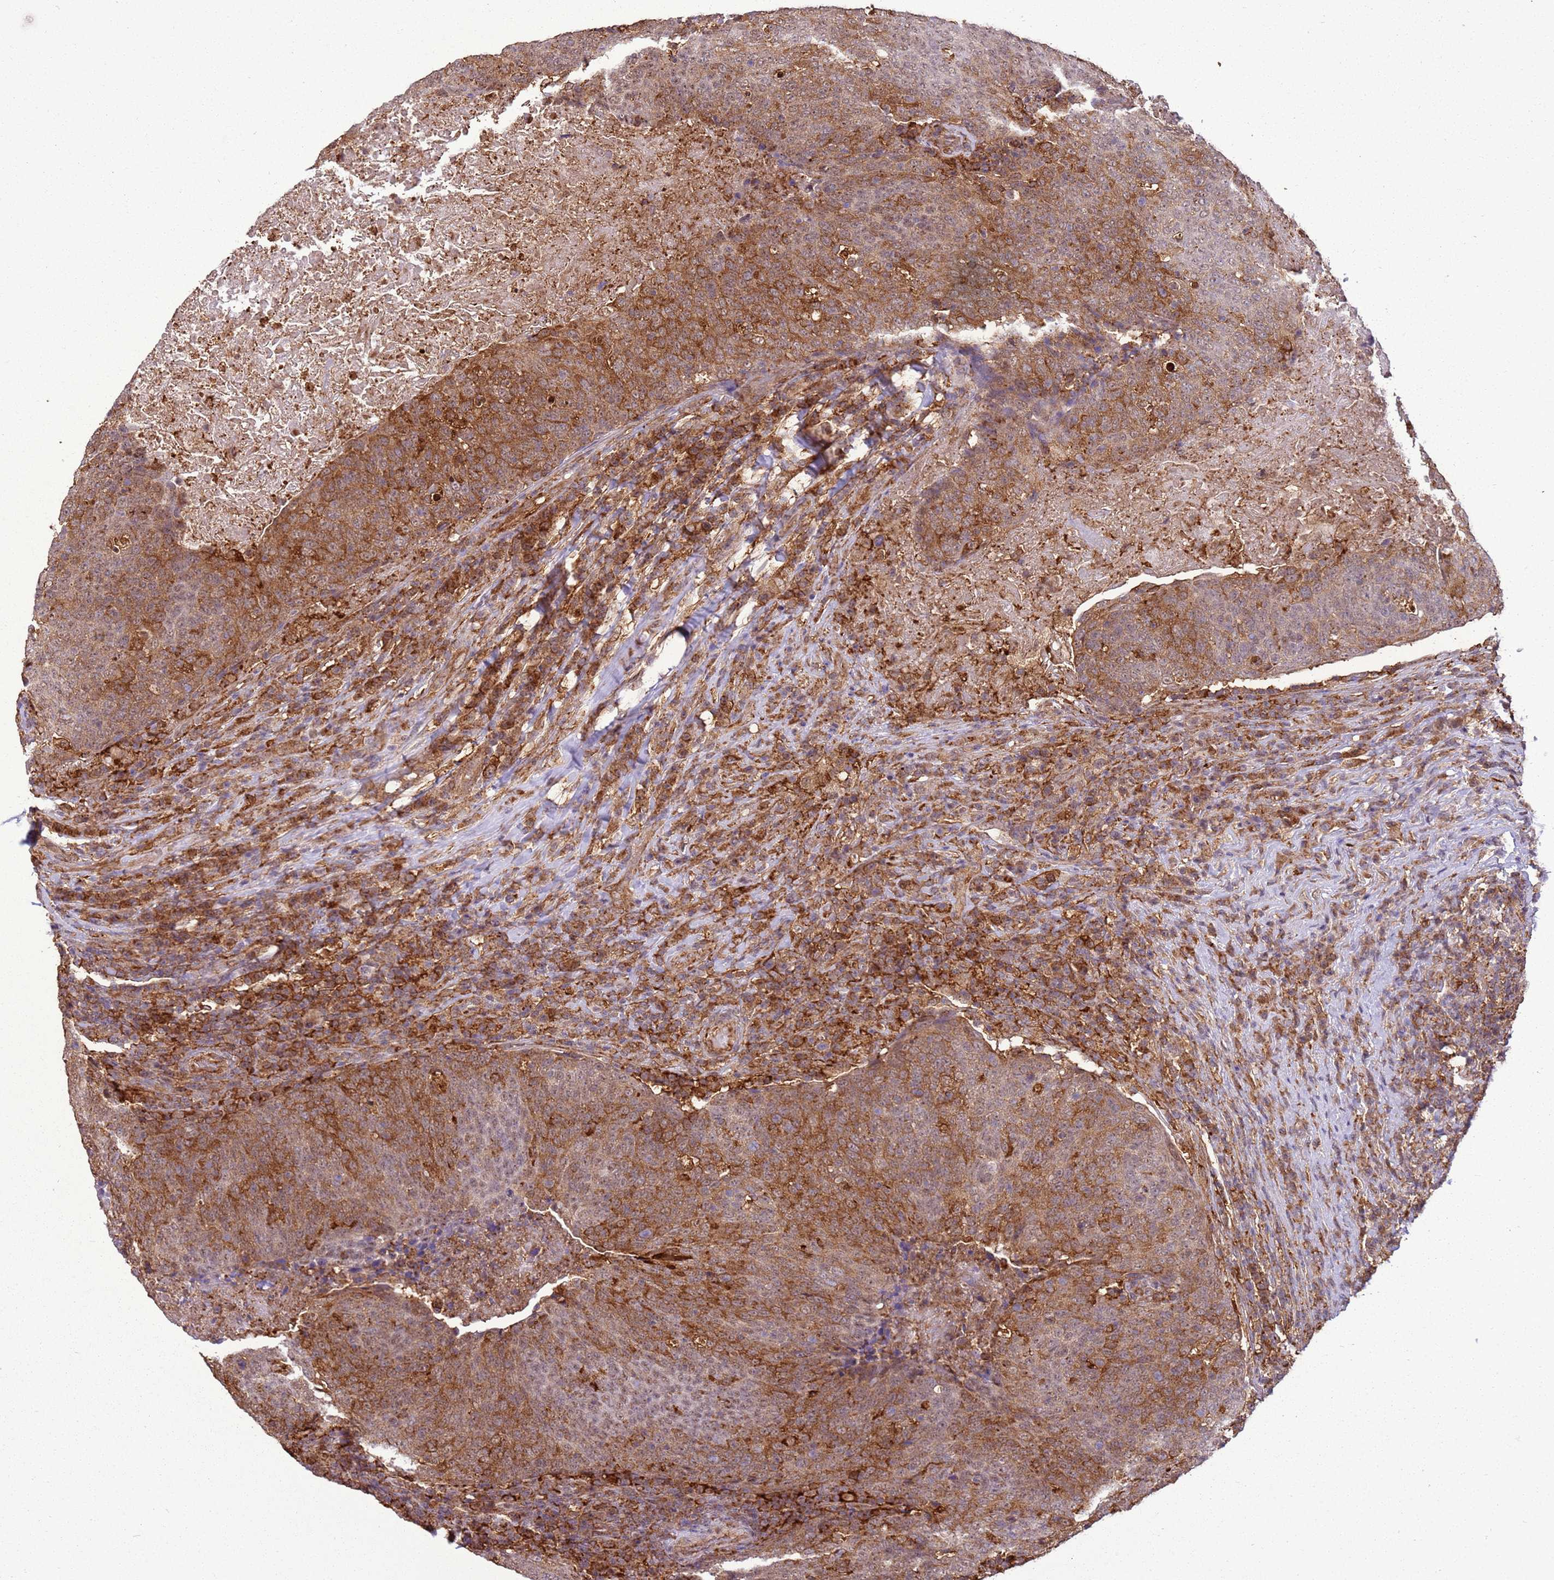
{"staining": {"intensity": "moderate", "quantity": ">75%", "location": "cytoplasmic/membranous,nuclear"}, "tissue": "head and neck cancer", "cell_type": "Tumor cells", "image_type": "cancer", "snomed": [{"axis": "morphology", "description": "Squamous cell carcinoma, NOS"}, {"axis": "morphology", "description": "Squamous cell carcinoma, metastatic, NOS"}, {"axis": "topography", "description": "Lymph node"}, {"axis": "topography", "description": "Head-Neck"}], "caption": "A medium amount of moderate cytoplasmic/membranous and nuclear expression is appreciated in about >75% of tumor cells in head and neck squamous cell carcinoma tissue.", "gene": "GABRE", "patient": {"sex": "male", "age": 62}}